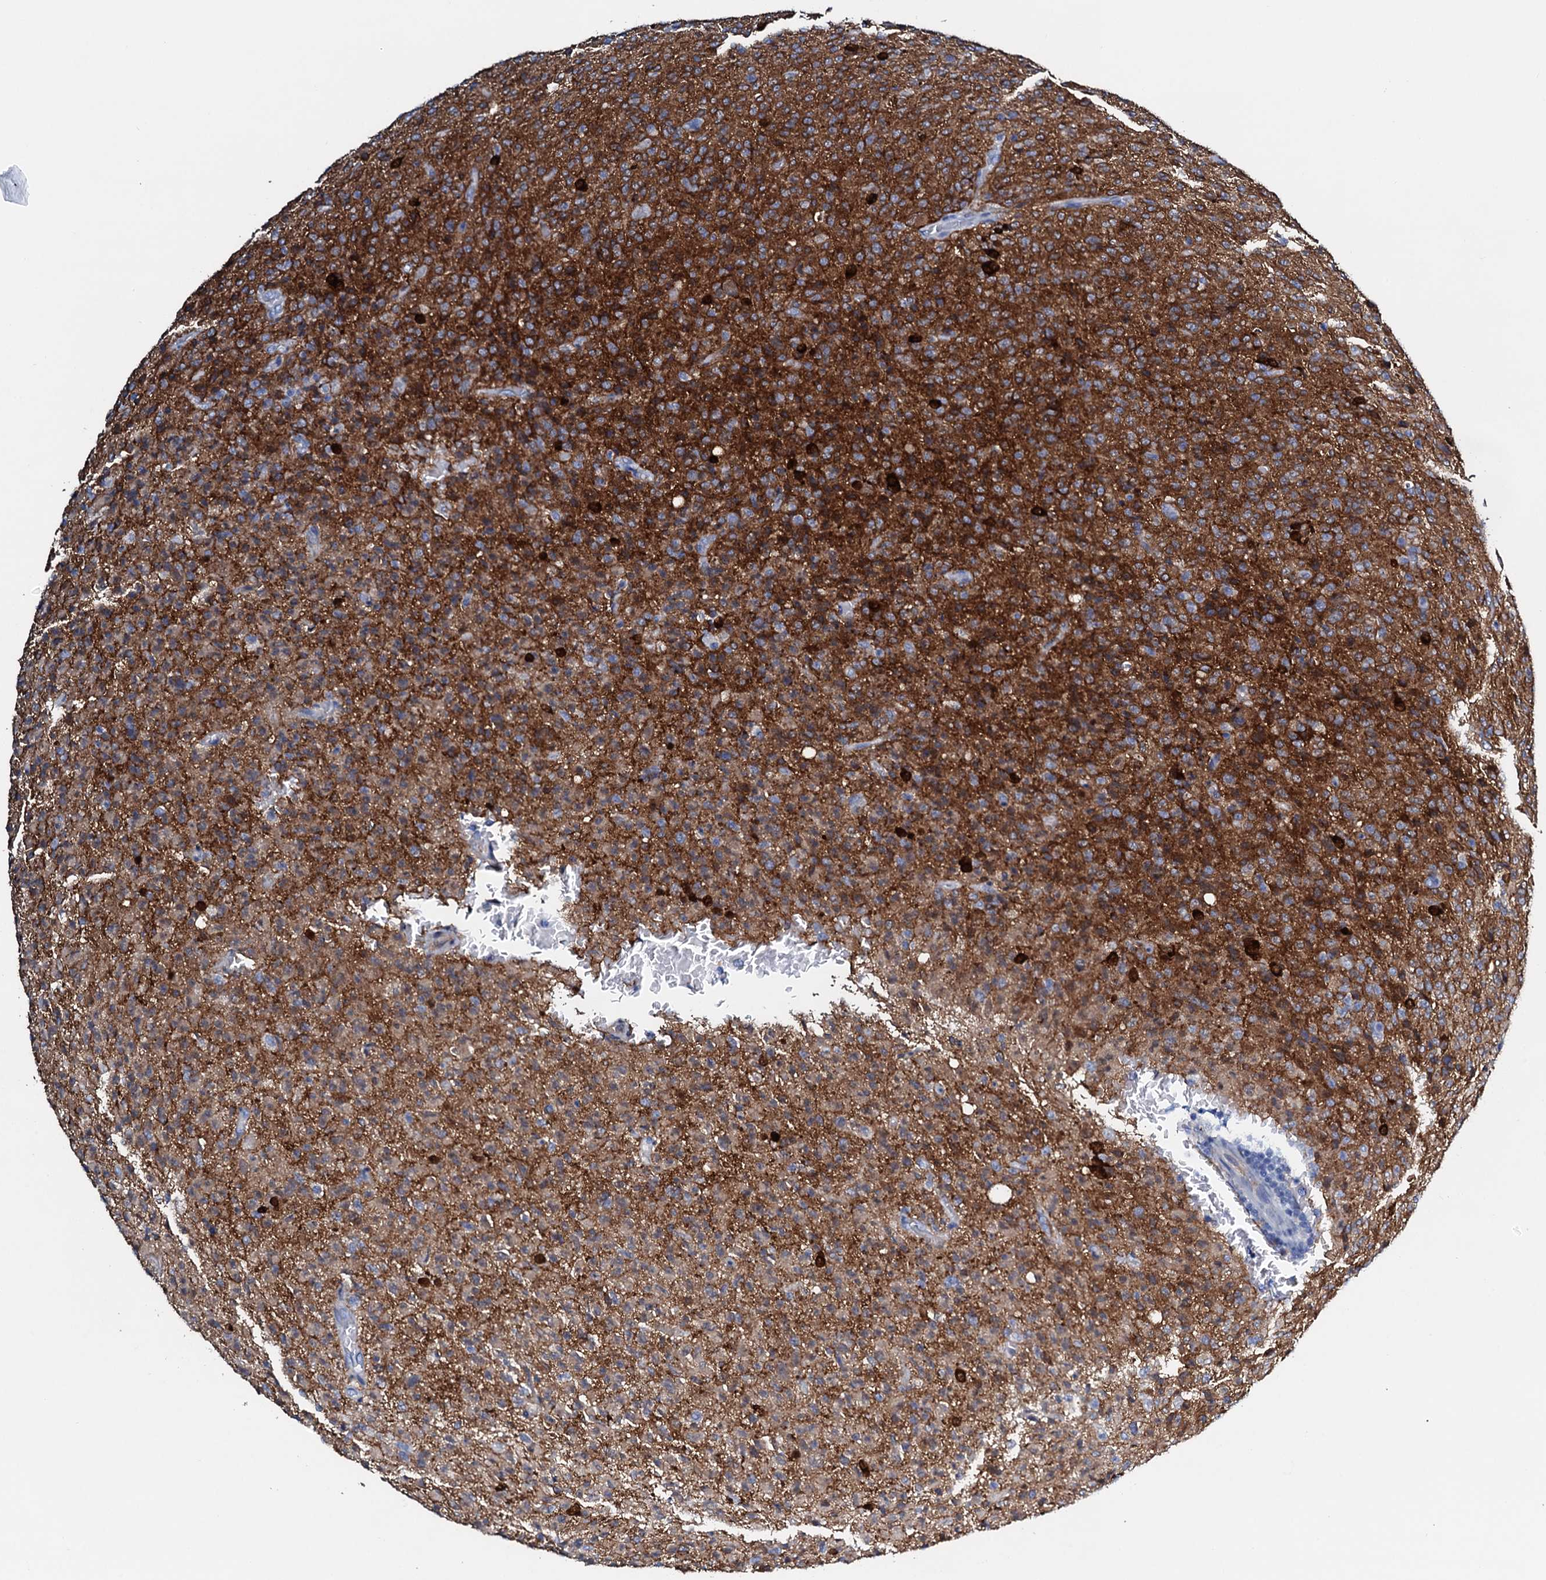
{"staining": {"intensity": "moderate", "quantity": "25%-75%", "location": "cytoplasmic/membranous"}, "tissue": "glioma", "cell_type": "Tumor cells", "image_type": "cancer", "snomed": [{"axis": "morphology", "description": "Glioma, malignant, High grade"}, {"axis": "topography", "description": "Brain"}], "caption": "A brown stain highlights moderate cytoplasmic/membranous expression of a protein in glioma tumor cells. Using DAB (brown) and hematoxylin (blue) stains, captured at high magnification using brightfield microscopy.", "gene": "AMER2", "patient": {"sex": "female", "age": 57}}